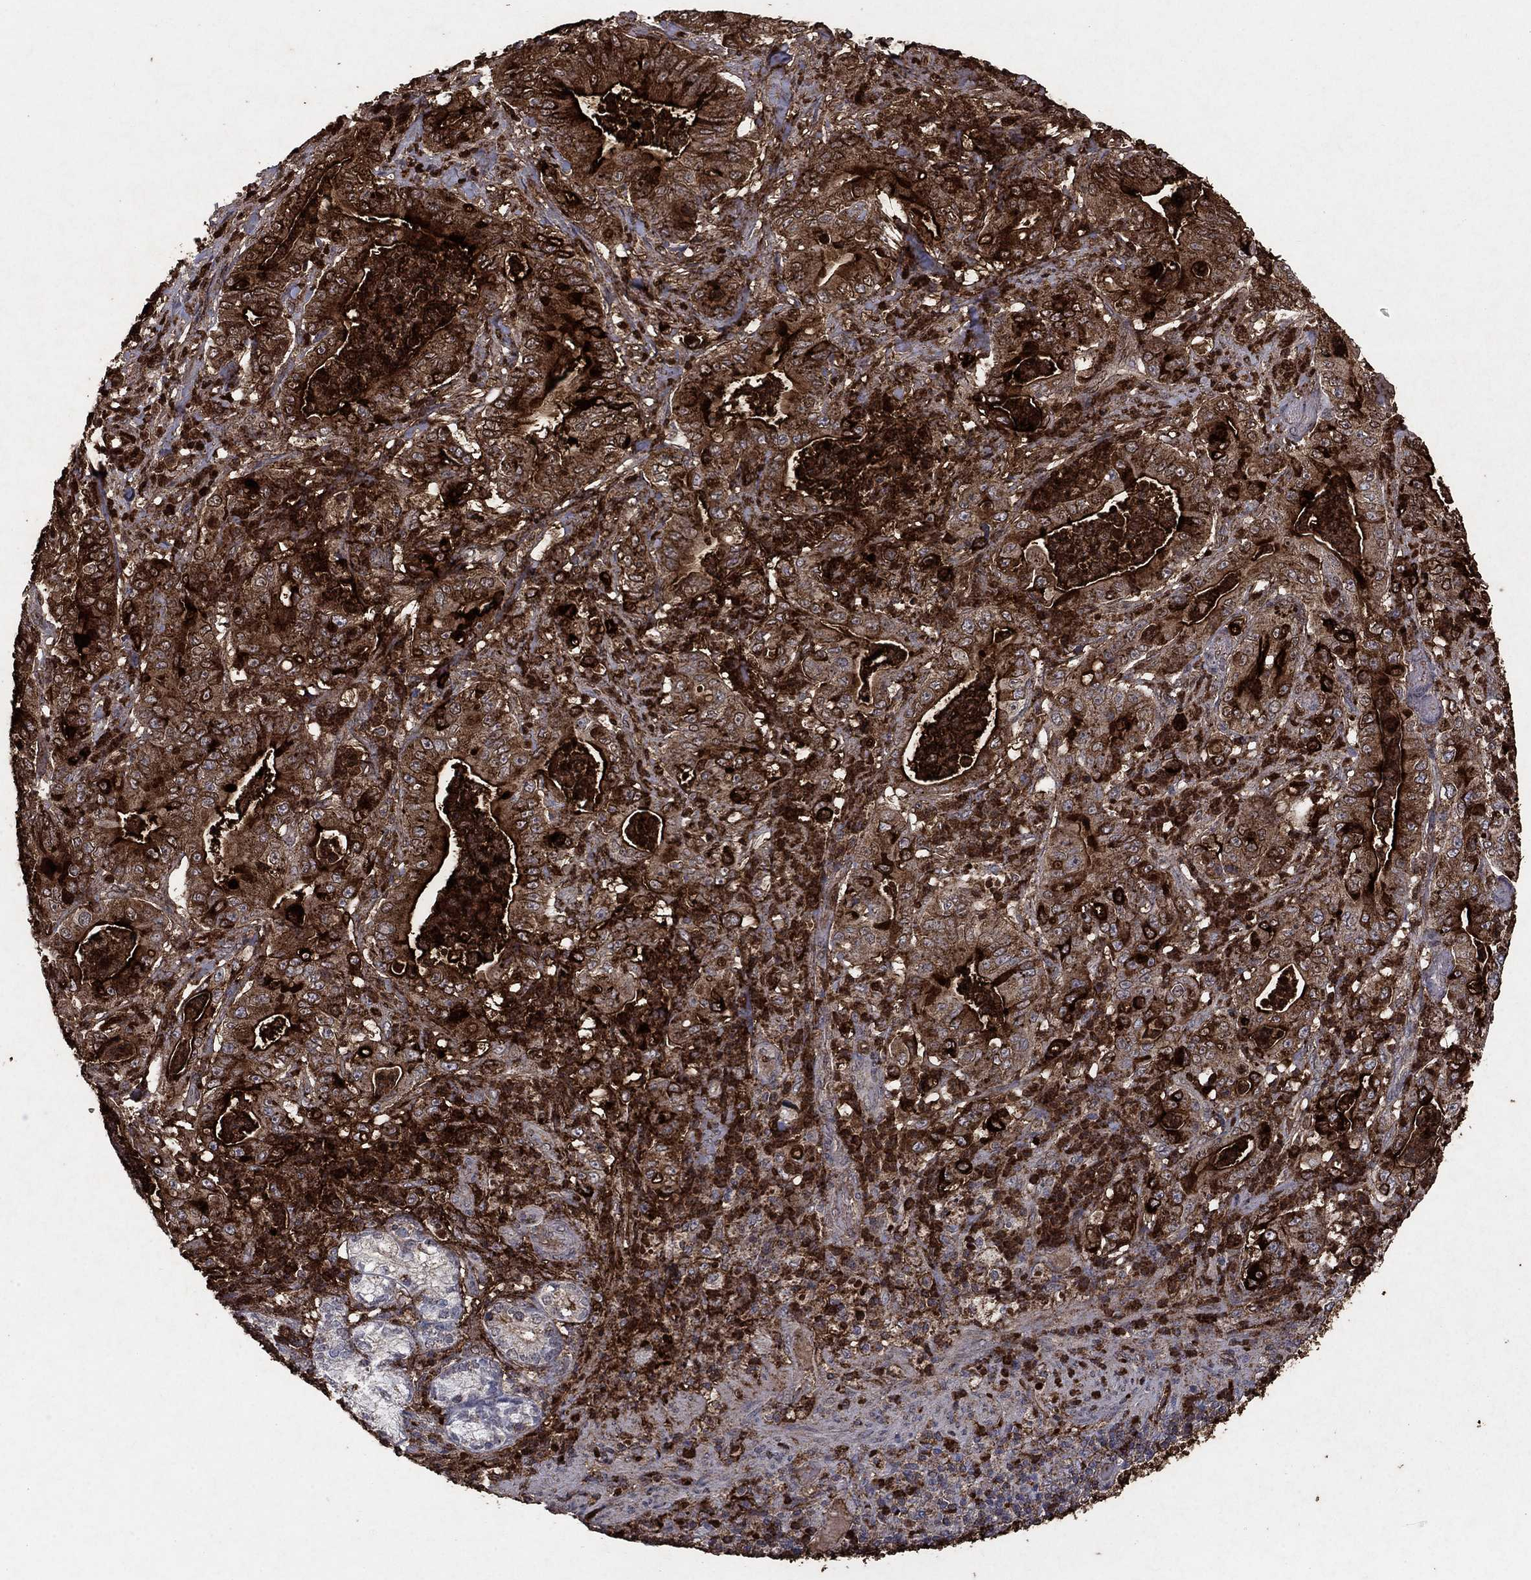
{"staining": {"intensity": "strong", "quantity": "25%-75%", "location": "cytoplasmic/membranous"}, "tissue": "pancreatic cancer", "cell_type": "Tumor cells", "image_type": "cancer", "snomed": [{"axis": "morphology", "description": "Adenocarcinoma, NOS"}, {"axis": "topography", "description": "Pancreas"}], "caption": "Pancreatic adenocarcinoma stained with a brown dye reveals strong cytoplasmic/membranous positive expression in approximately 25%-75% of tumor cells.", "gene": "CD24", "patient": {"sex": "male", "age": 71}}